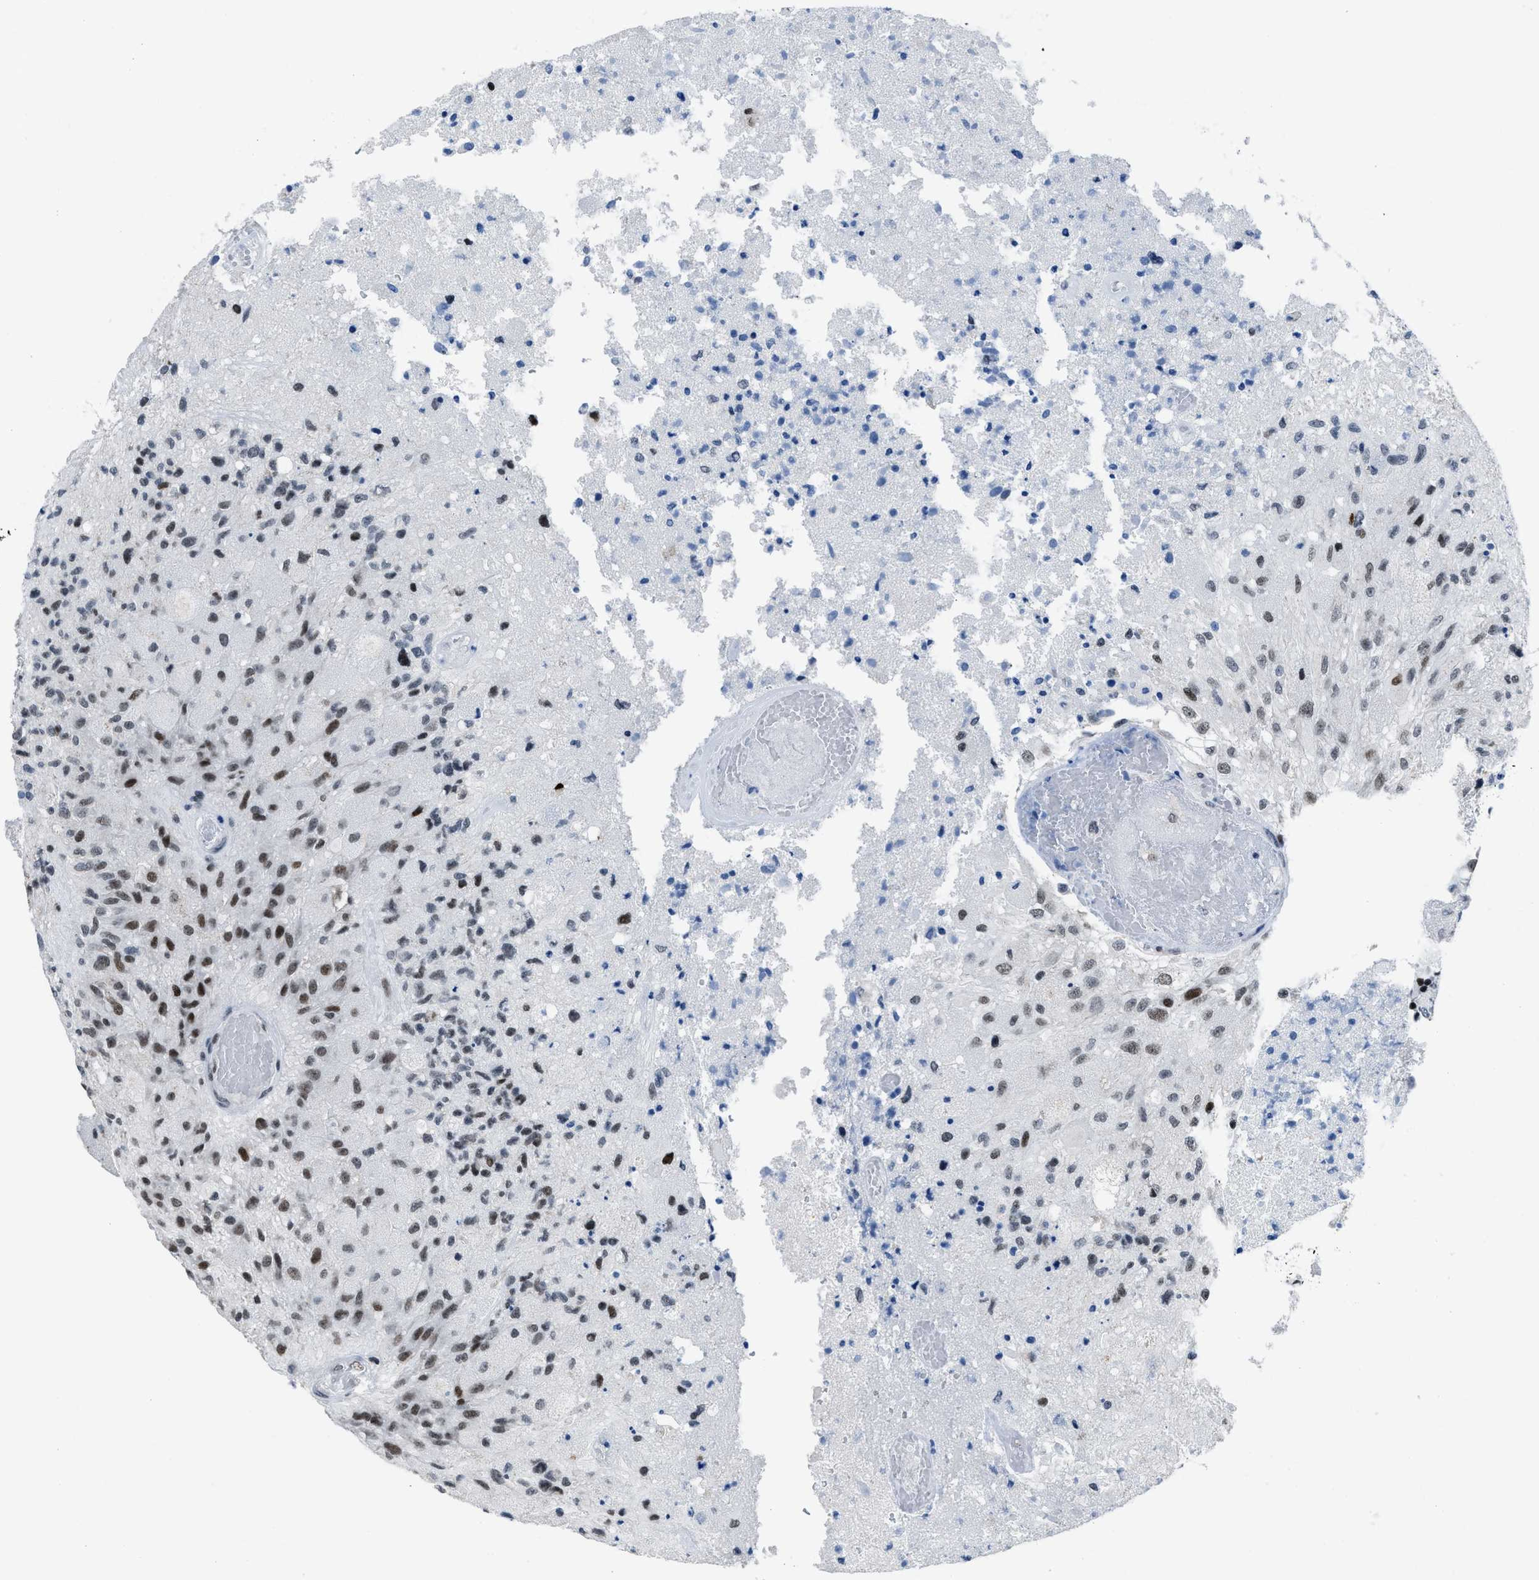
{"staining": {"intensity": "moderate", "quantity": ">75%", "location": "nuclear"}, "tissue": "glioma", "cell_type": "Tumor cells", "image_type": "cancer", "snomed": [{"axis": "morphology", "description": "Normal tissue, NOS"}, {"axis": "morphology", "description": "Glioma, malignant, High grade"}, {"axis": "topography", "description": "Cerebral cortex"}], "caption": "This is an image of immunohistochemistry (IHC) staining of high-grade glioma (malignant), which shows moderate positivity in the nuclear of tumor cells.", "gene": "TERF2IP", "patient": {"sex": "male", "age": 77}}